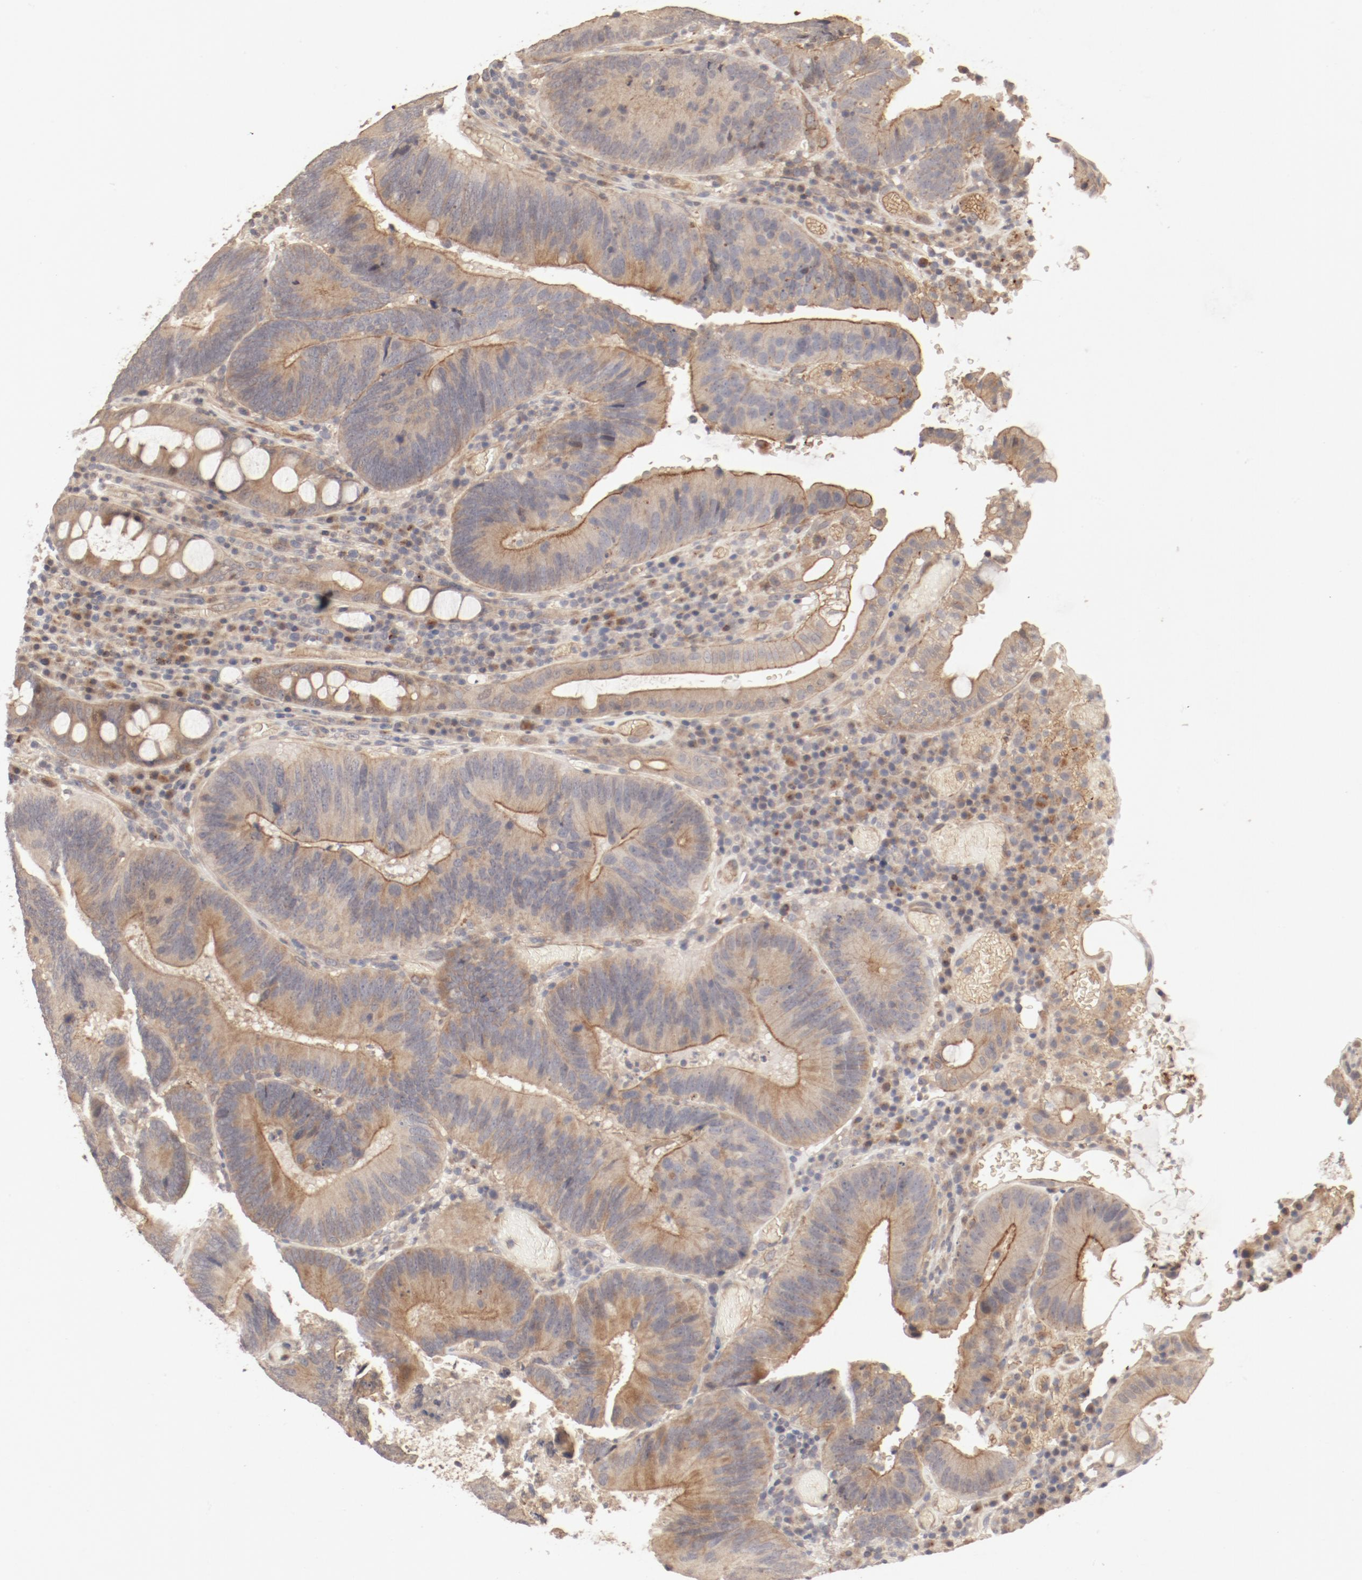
{"staining": {"intensity": "moderate", "quantity": ">75%", "location": "cytoplasmic/membranous"}, "tissue": "colorectal cancer", "cell_type": "Tumor cells", "image_type": "cancer", "snomed": [{"axis": "morphology", "description": "Normal tissue, NOS"}, {"axis": "morphology", "description": "Adenocarcinoma, NOS"}, {"axis": "topography", "description": "Colon"}], "caption": "Moderate cytoplasmic/membranous protein positivity is identified in about >75% of tumor cells in adenocarcinoma (colorectal).", "gene": "IL3RA", "patient": {"sex": "female", "age": 78}}